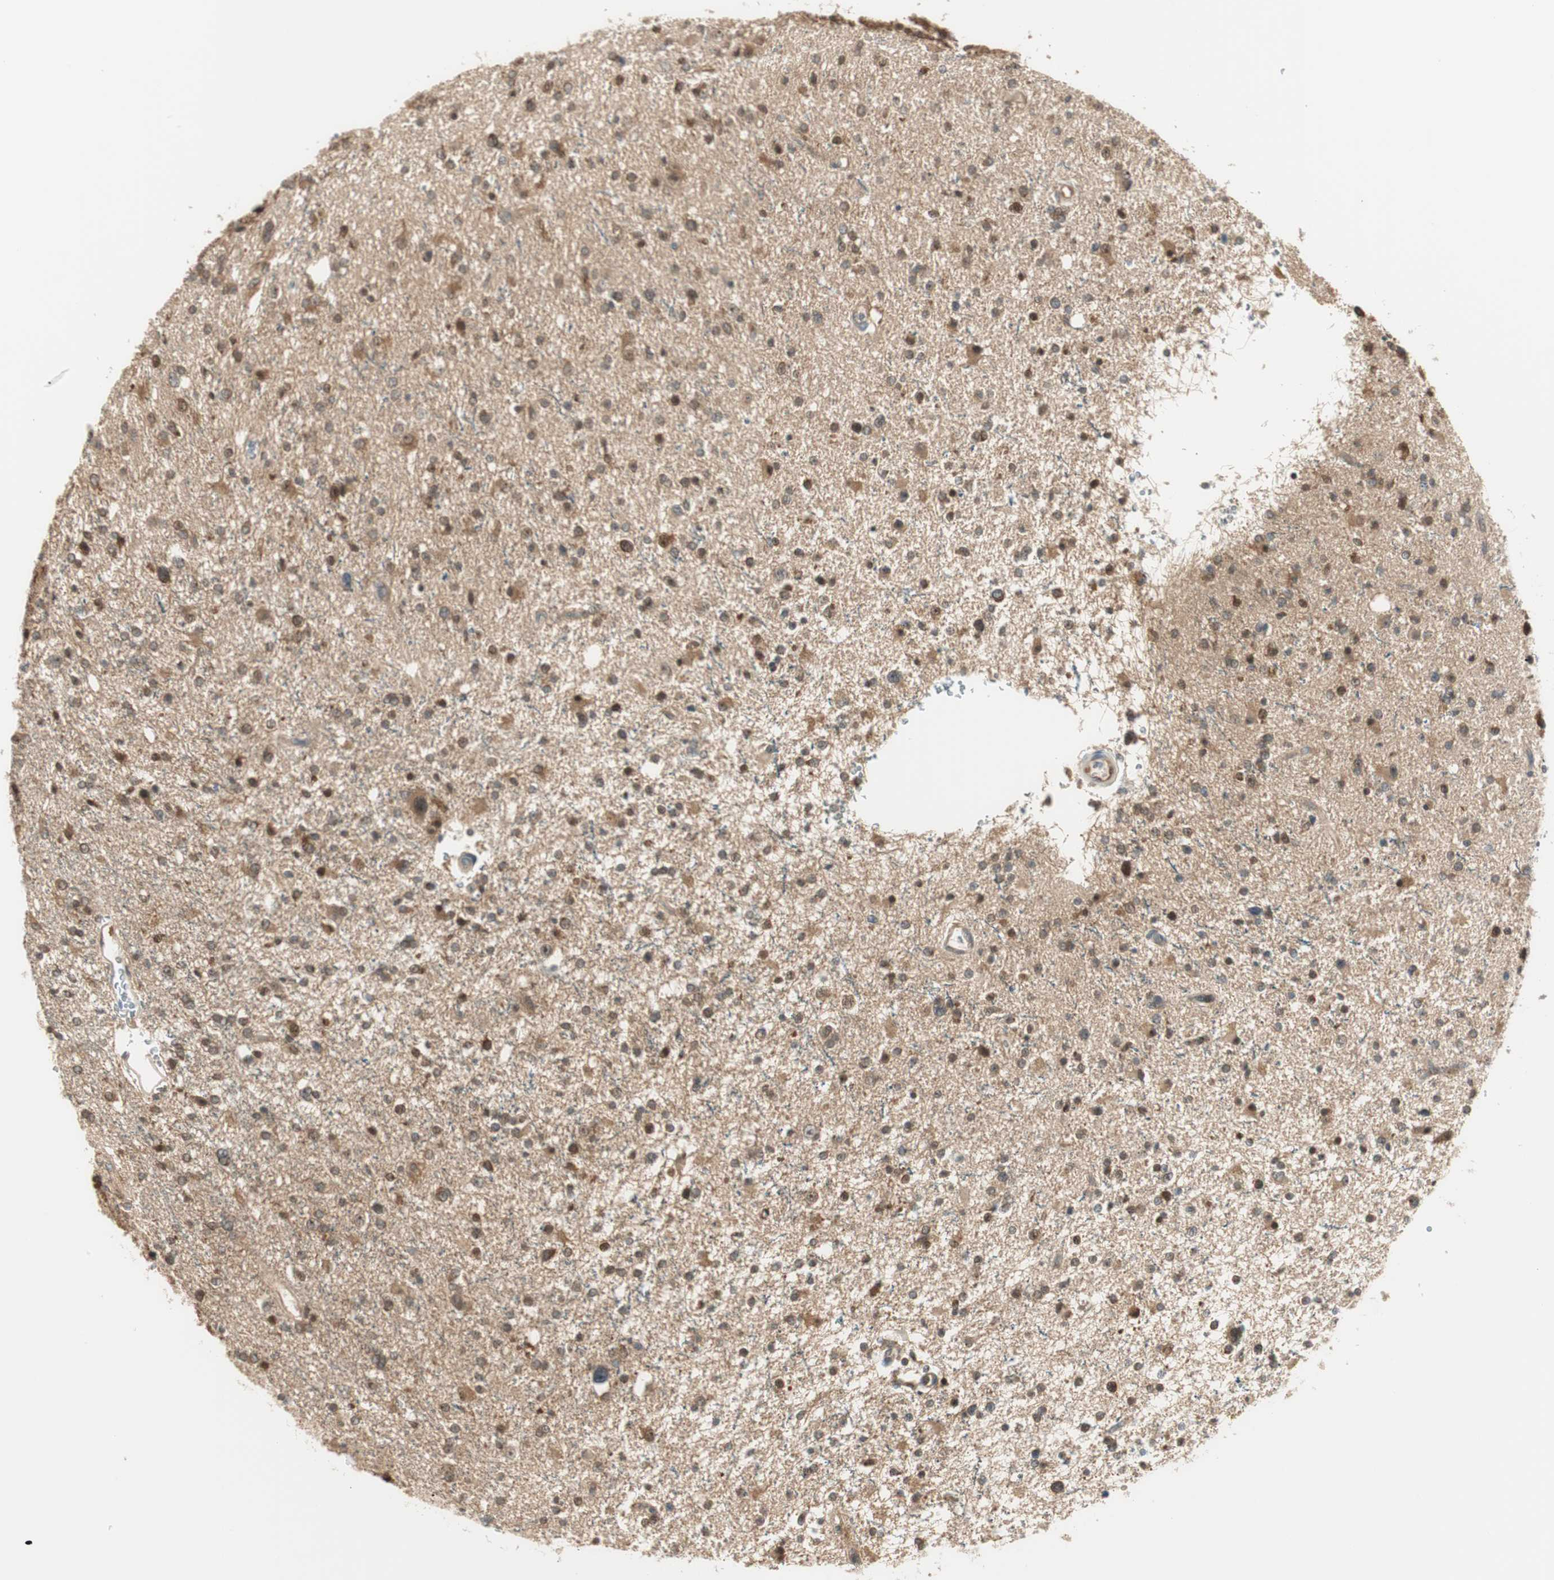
{"staining": {"intensity": "weak", "quantity": "<25%", "location": "cytoplasmic/membranous,nuclear"}, "tissue": "glioma", "cell_type": "Tumor cells", "image_type": "cancer", "snomed": [{"axis": "morphology", "description": "Glioma, malignant, High grade"}, {"axis": "topography", "description": "Brain"}], "caption": "Tumor cells are negative for protein expression in human glioma.", "gene": "IPO5", "patient": {"sex": "male", "age": 33}}